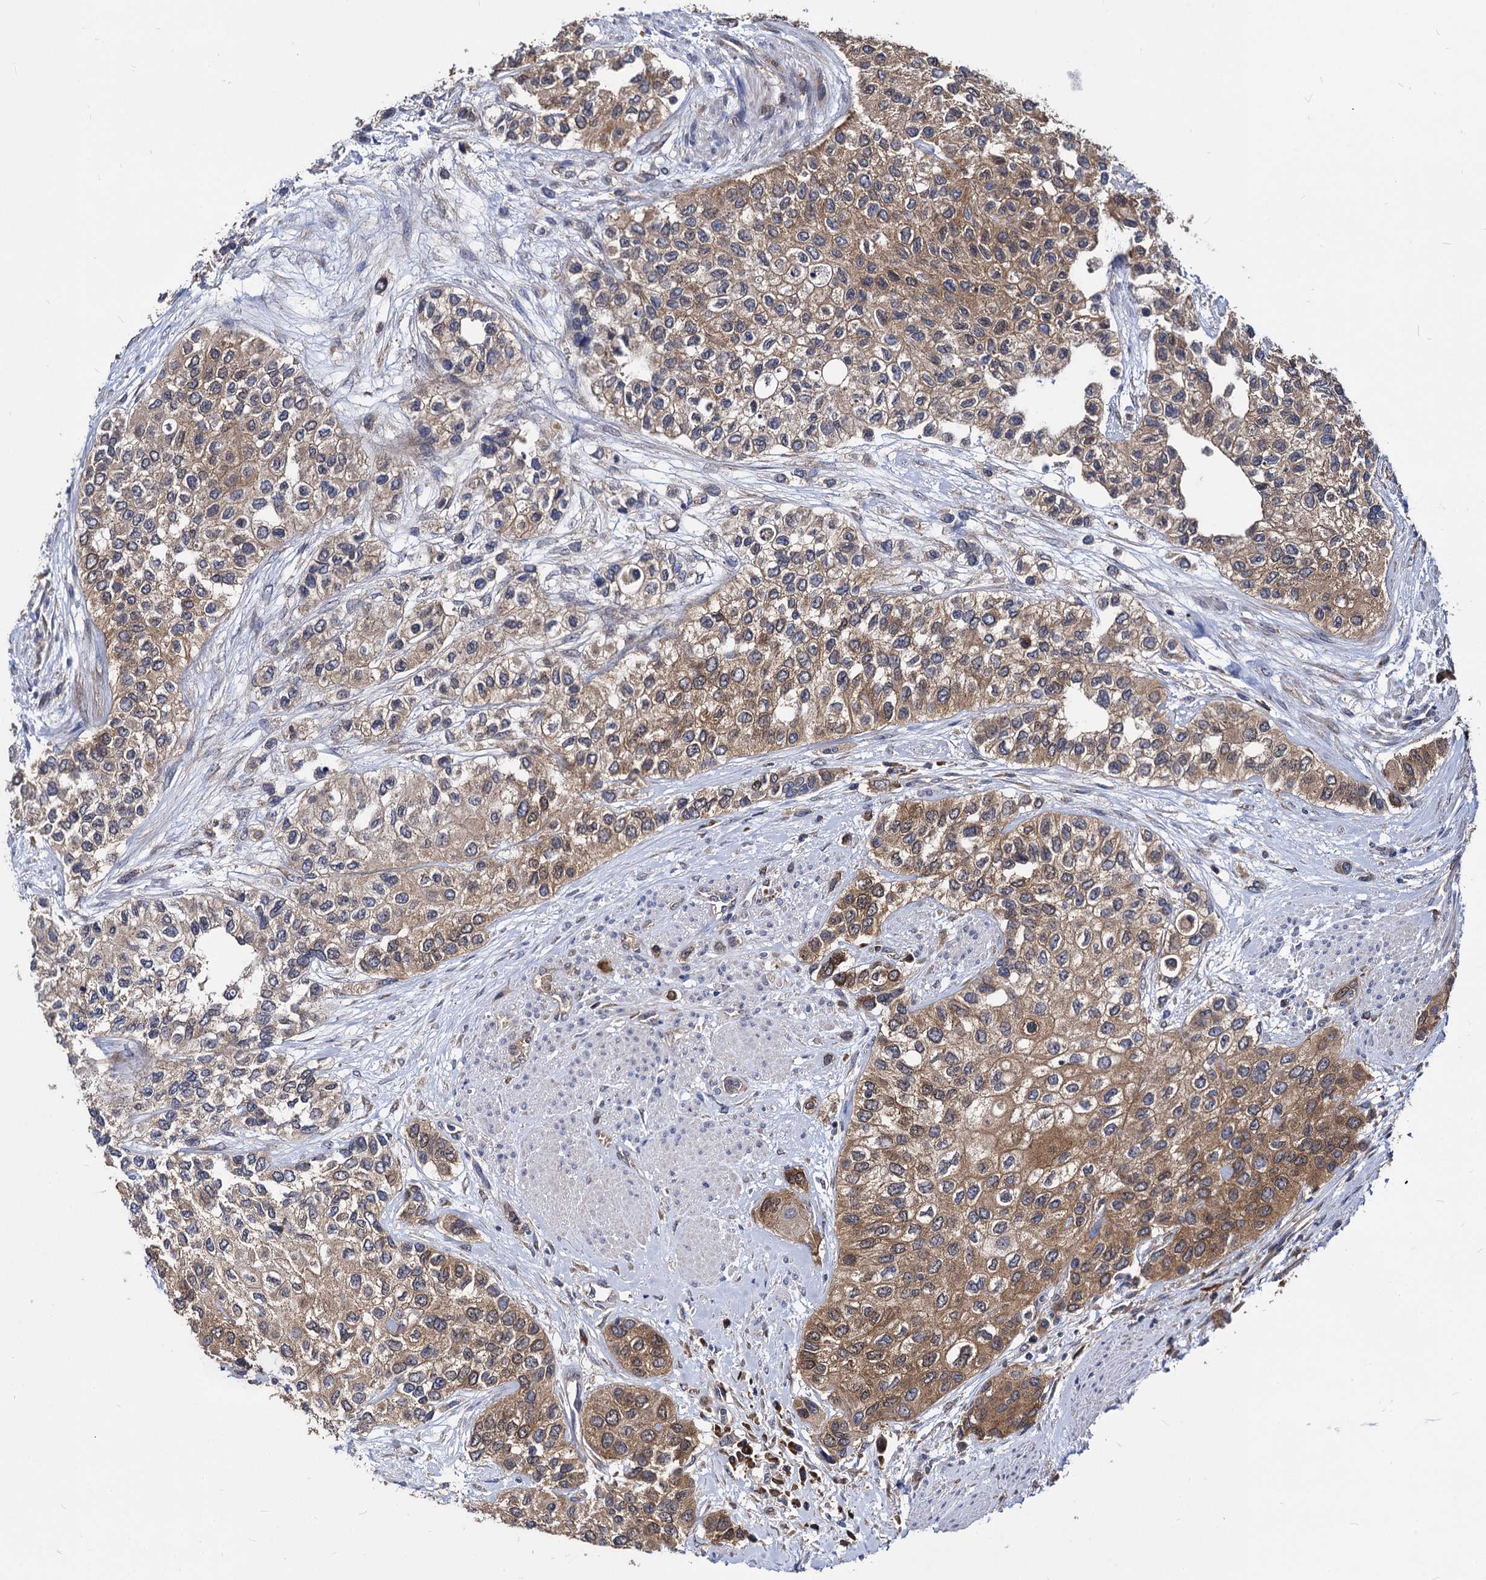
{"staining": {"intensity": "moderate", "quantity": ">75%", "location": "cytoplasmic/membranous"}, "tissue": "urothelial cancer", "cell_type": "Tumor cells", "image_type": "cancer", "snomed": [{"axis": "morphology", "description": "Normal tissue, NOS"}, {"axis": "morphology", "description": "Urothelial carcinoma, High grade"}, {"axis": "topography", "description": "Vascular tissue"}, {"axis": "topography", "description": "Urinary bladder"}], "caption": "A high-resolution image shows immunohistochemistry (IHC) staining of high-grade urothelial carcinoma, which demonstrates moderate cytoplasmic/membranous expression in about >75% of tumor cells.", "gene": "NME1", "patient": {"sex": "female", "age": 56}}